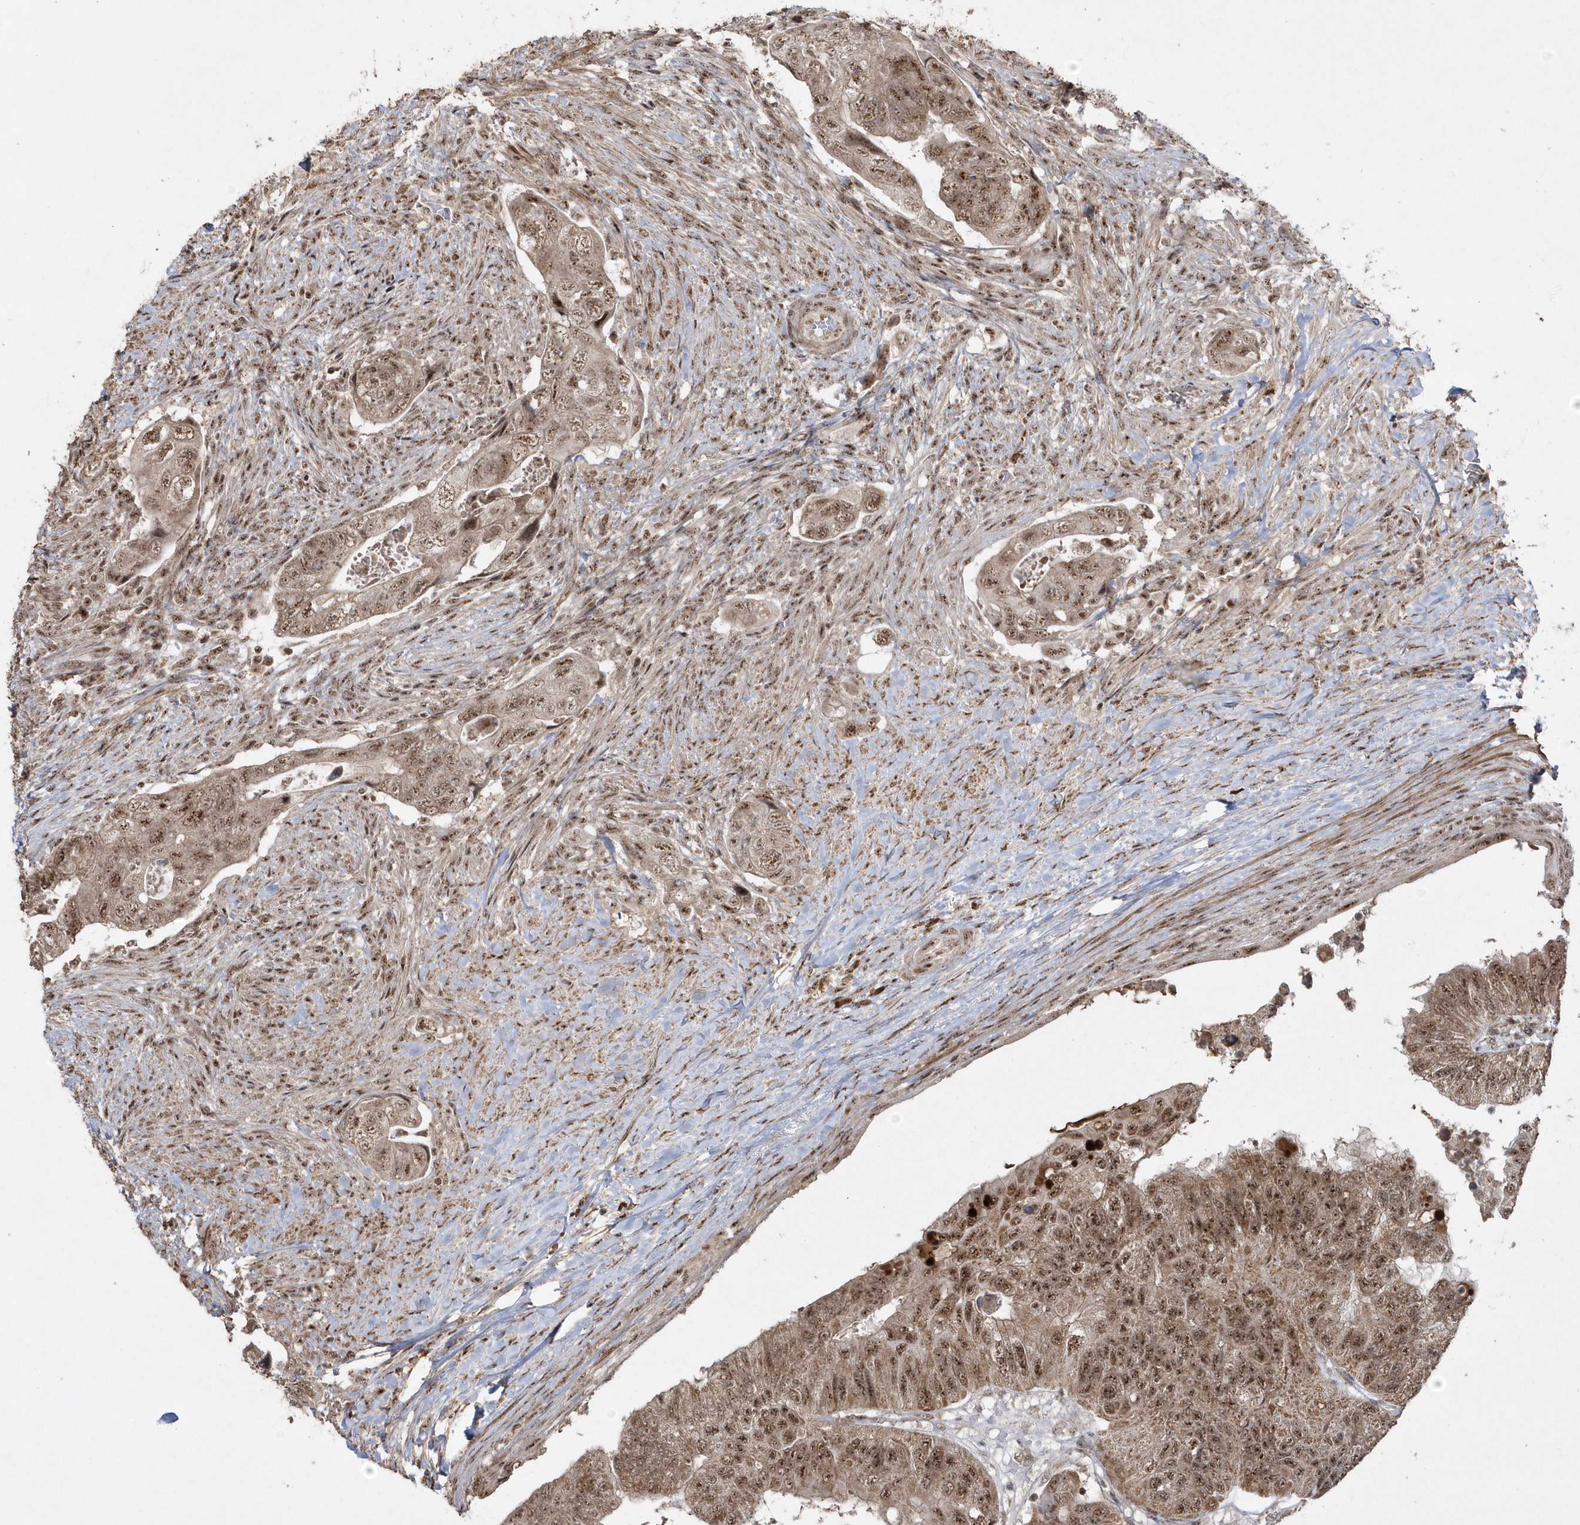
{"staining": {"intensity": "strong", "quantity": ">75%", "location": "cytoplasmic/membranous,nuclear"}, "tissue": "colorectal cancer", "cell_type": "Tumor cells", "image_type": "cancer", "snomed": [{"axis": "morphology", "description": "Adenocarcinoma, NOS"}, {"axis": "topography", "description": "Rectum"}], "caption": "Immunohistochemistry staining of colorectal cancer (adenocarcinoma), which displays high levels of strong cytoplasmic/membranous and nuclear staining in about >75% of tumor cells indicating strong cytoplasmic/membranous and nuclear protein expression. The staining was performed using DAB (brown) for protein detection and nuclei were counterstained in hematoxylin (blue).", "gene": "POLR3B", "patient": {"sex": "male", "age": 63}}